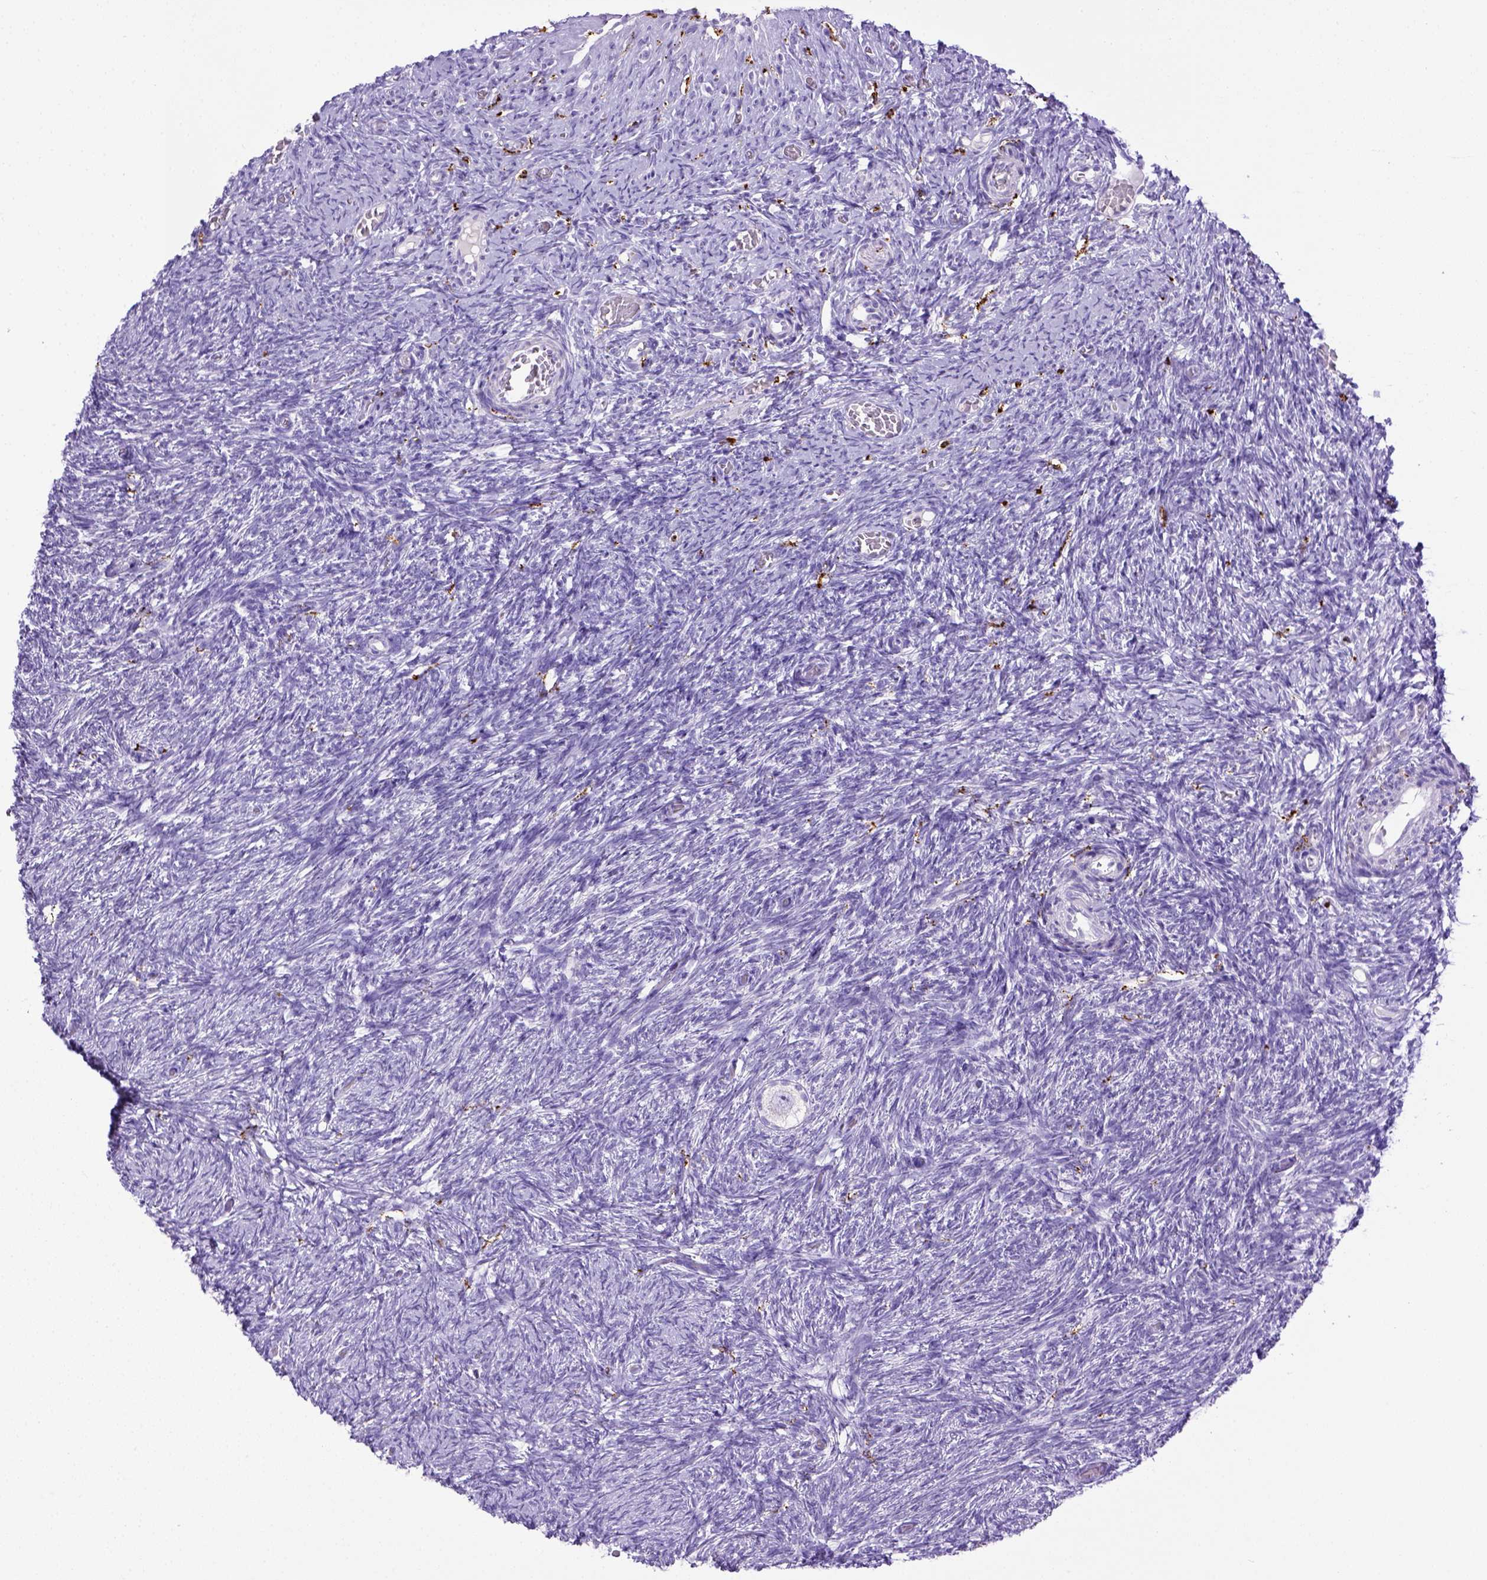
{"staining": {"intensity": "negative", "quantity": "none", "location": "none"}, "tissue": "ovary", "cell_type": "Follicle cells", "image_type": "normal", "snomed": [{"axis": "morphology", "description": "Normal tissue, NOS"}, {"axis": "topography", "description": "Ovary"}], "caption": "The IHC micrograph has no significant positivity in follicle cells of ovary.", "gene": "CD68", "patient": {"sex": "female", "age": 39}}